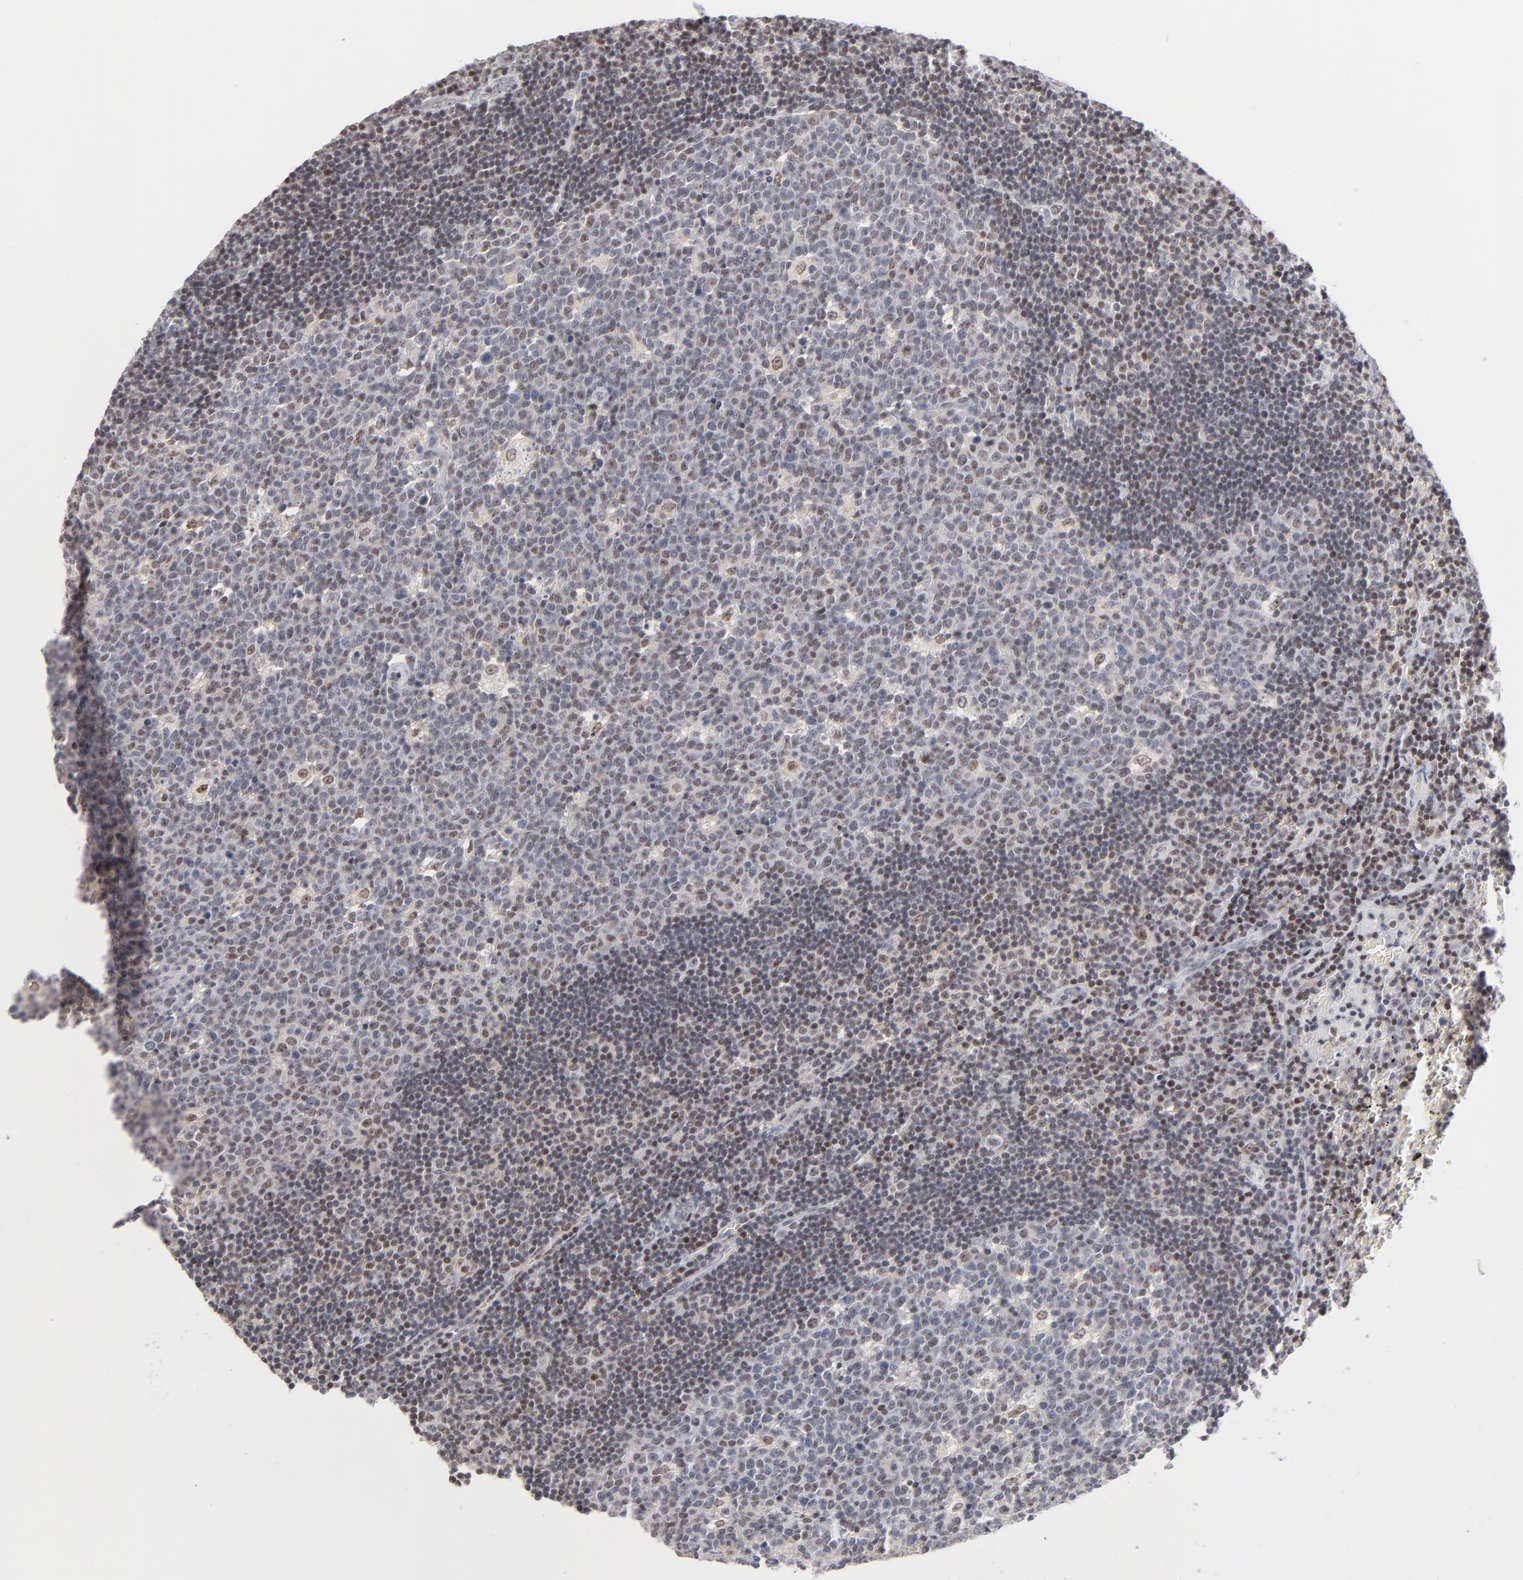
{"staining": {"intensity": "weak", "quantity": "<25%", "location": "nuclear"}, "tissue": "lymph node", "cell_type": "Germinal center cells", "image_type": "normal", "snomed": [{"axis": "morphology", "description": "Normal tissue, NOS"}, {"axis": "topography", "description": "Lymph node"}, {"axis": "topography", "description": "Salivary gland"}], "caption": "Unremarkable lymph node was stained to show a protein in brown. There is no significant positivity in germinal center cells. (Brightfield microscopy of DAB (3,3'-diaminobenzidine) IHC at high magnification).", "gene": "MAX", "patient": {"sex": "male", "age": 8}}